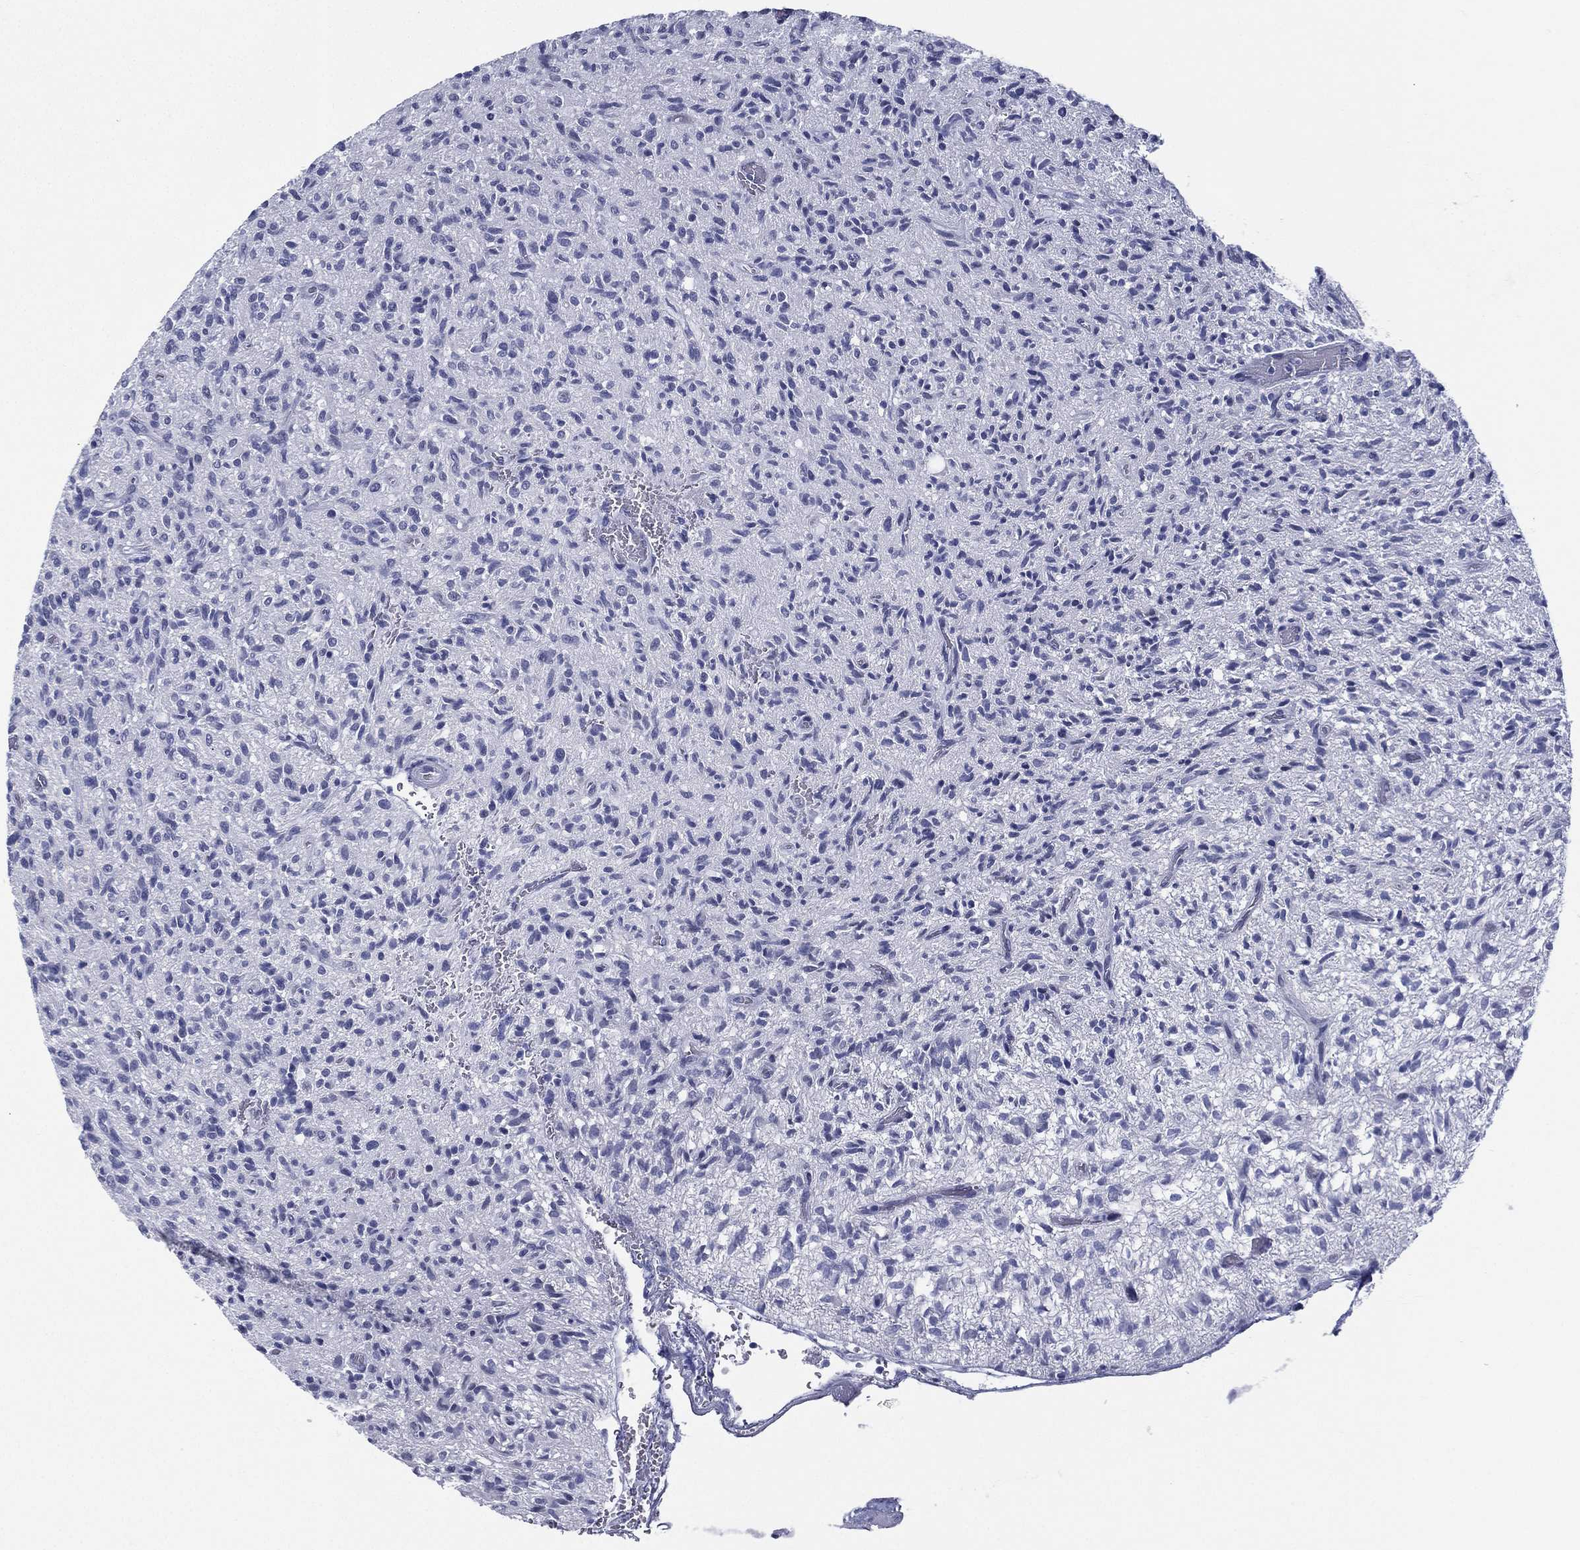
{"staining": {"intensity": "negative", "quantity": "none", "location": "none"}, "tissue": "glioma", "cell_type": "Tumor cells", "image_type": "cancer", "snomed": [{"axis": "morphology", "description": "Glioma, malignant, High grade"}, {"axis": "topography", "description": "Brain"}], "caption": "Protein analysis of glioma demonstrates no significant positivity in tumor cells. (DAB IHC visualized using brightfield microscopy, high magnification).", "gene": "RSPH4A", "patient": {"sex": "male", "age": 64}}